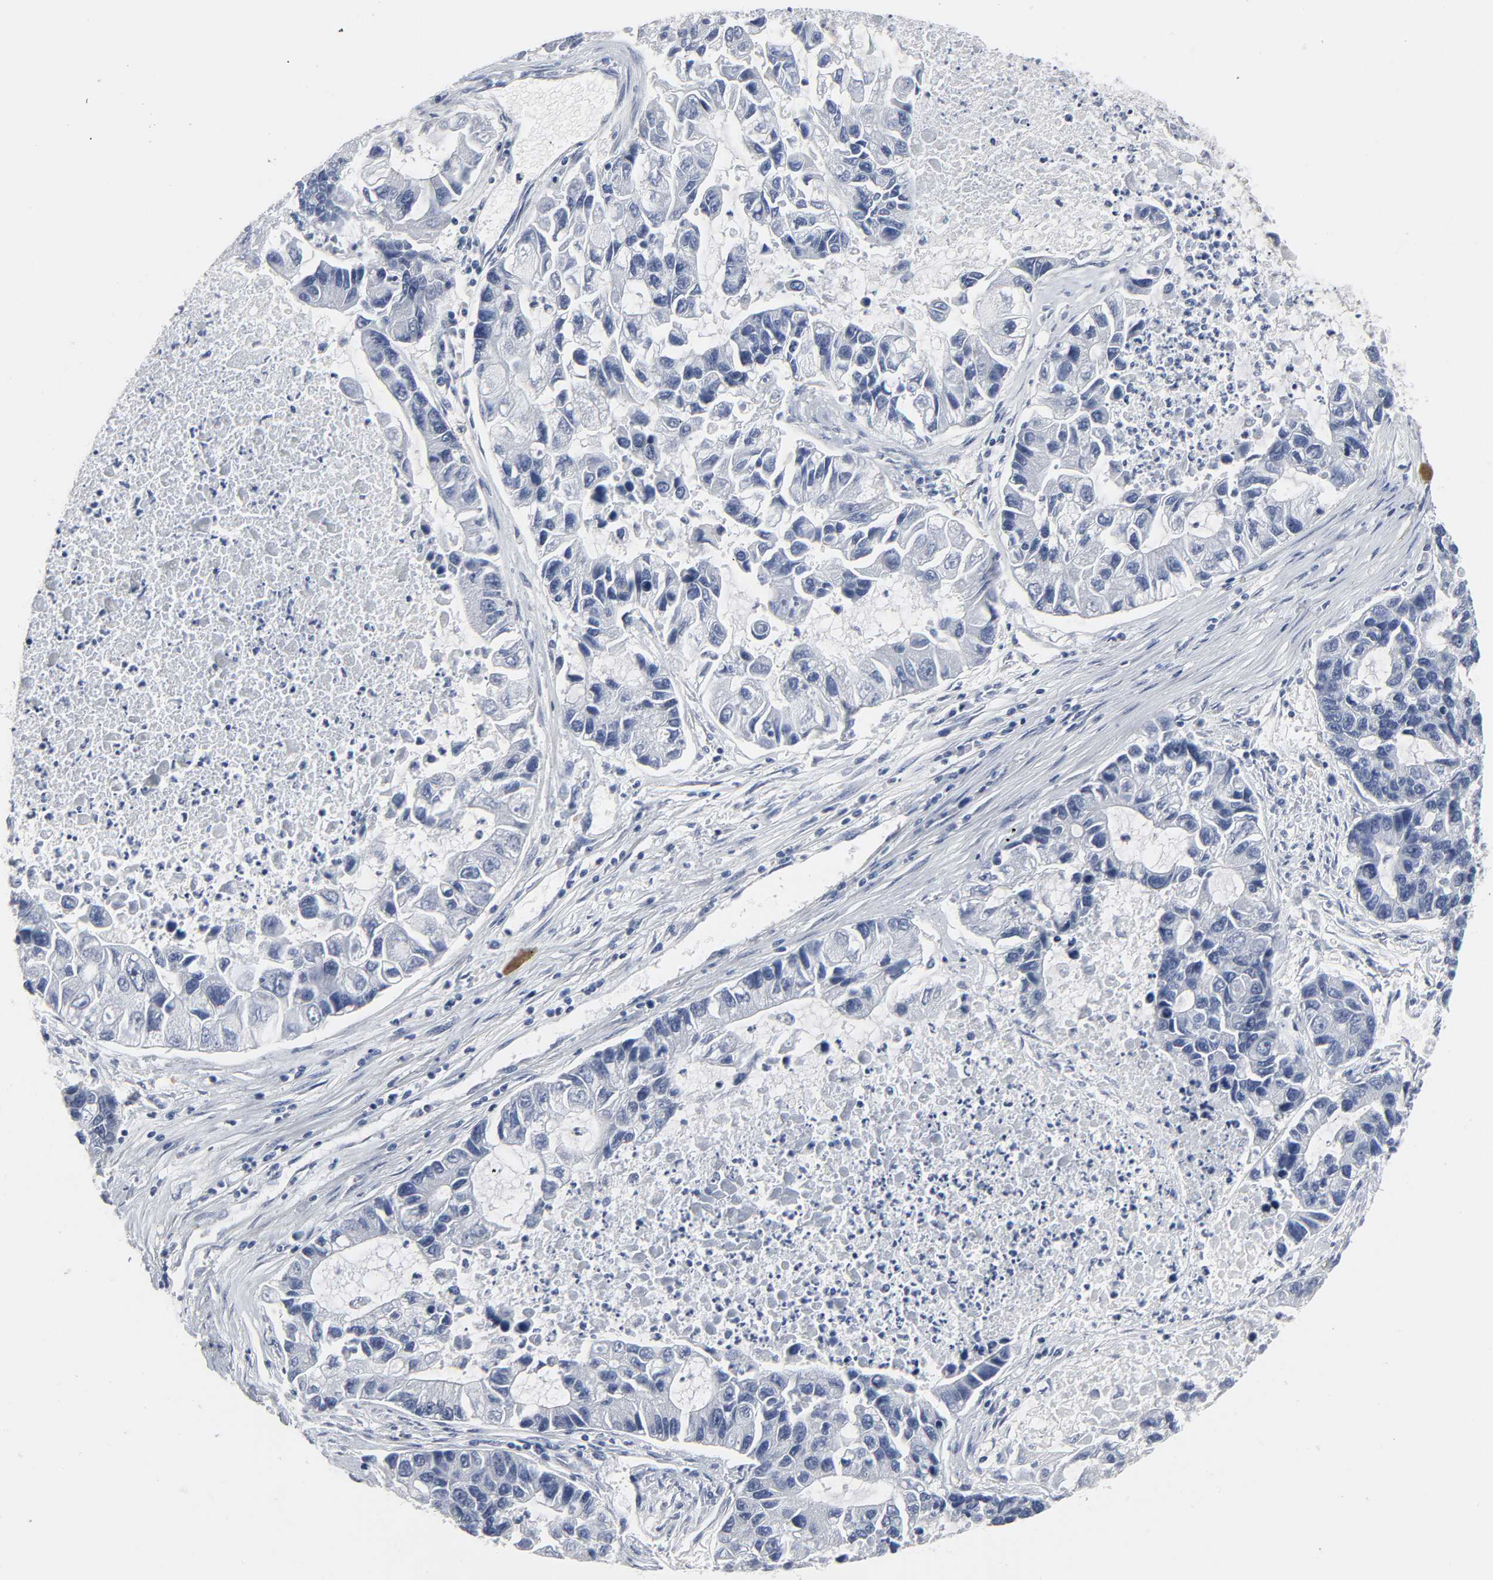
{"staining": {"intensity": "negative", "quantity": "none", "location": "none"}, "tissue": "lung cancer", "cell_type": "Tumor cells", "image_type": "cancer", "snomed": [{"axis": "morphology", "description": "Adenocarcinoma, NOS"}, {"axis": "topography", "description": "Lung"}], "caption": "A photomicrograph of human lung cancer is negative for staining in tumor cells. (DAB (3,3'-diaminobenzidine) immunohistochemistry with hematoxylin counter stain).", "gene": "SALL2", "patient": {"sex": "female", "age": 51}}